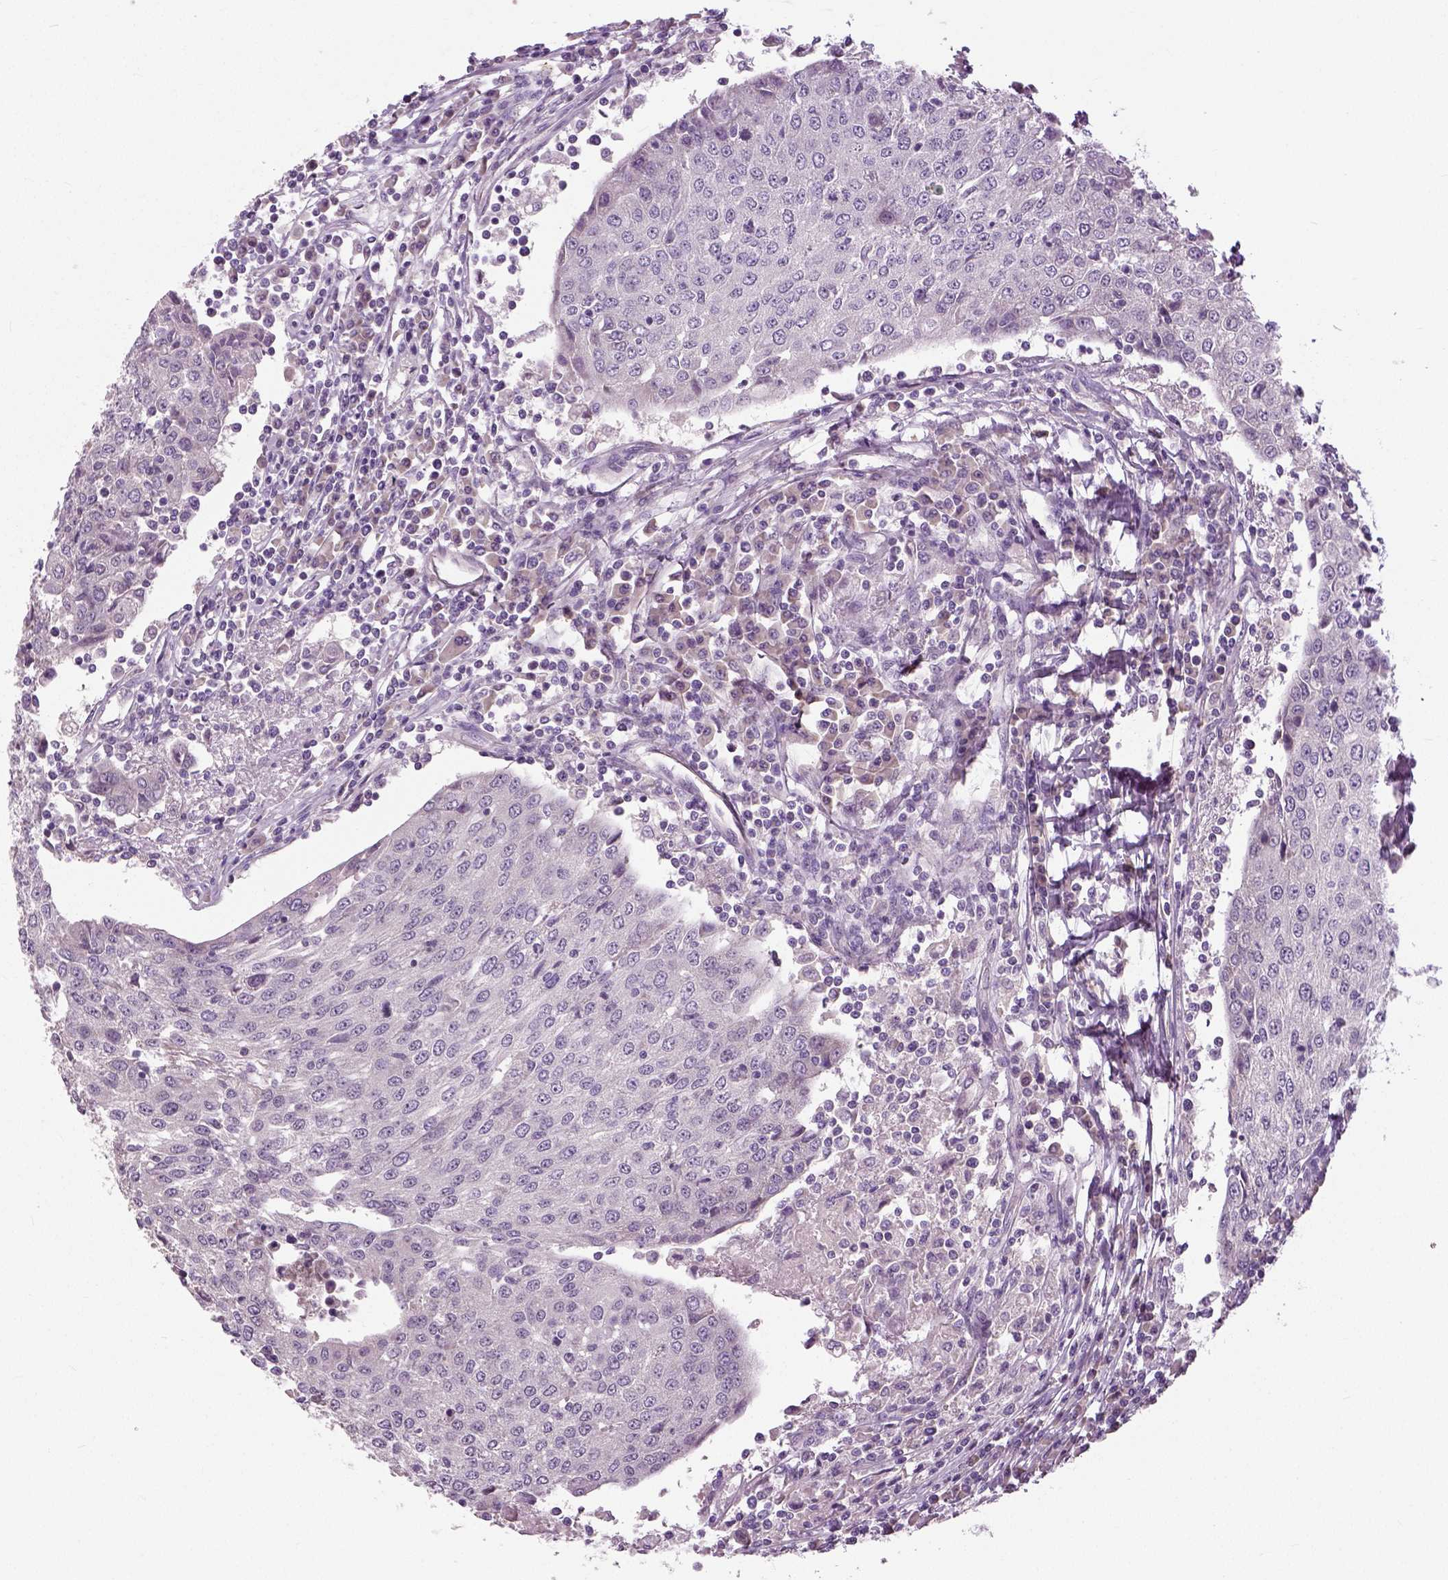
{"staining": {"intensity": "negative", "quantity": "none", "location": "none"}, "tissue": "urothelial cancer", "cell_type": "Tumor cells", "image_type": "cancer", "snomed": [{"axis": "morphology", "description": "Urothelial carcinoma, High grade"}, {"axis": "topography", "description": "Urinary bladder"}], "caption": "Tumor cells show no significant positivity in urothelial cancer. (DAB immunohistochemistry, high magnification).", "gene": "NECAB1", "patient": {"sex": "female", "age": 85}}